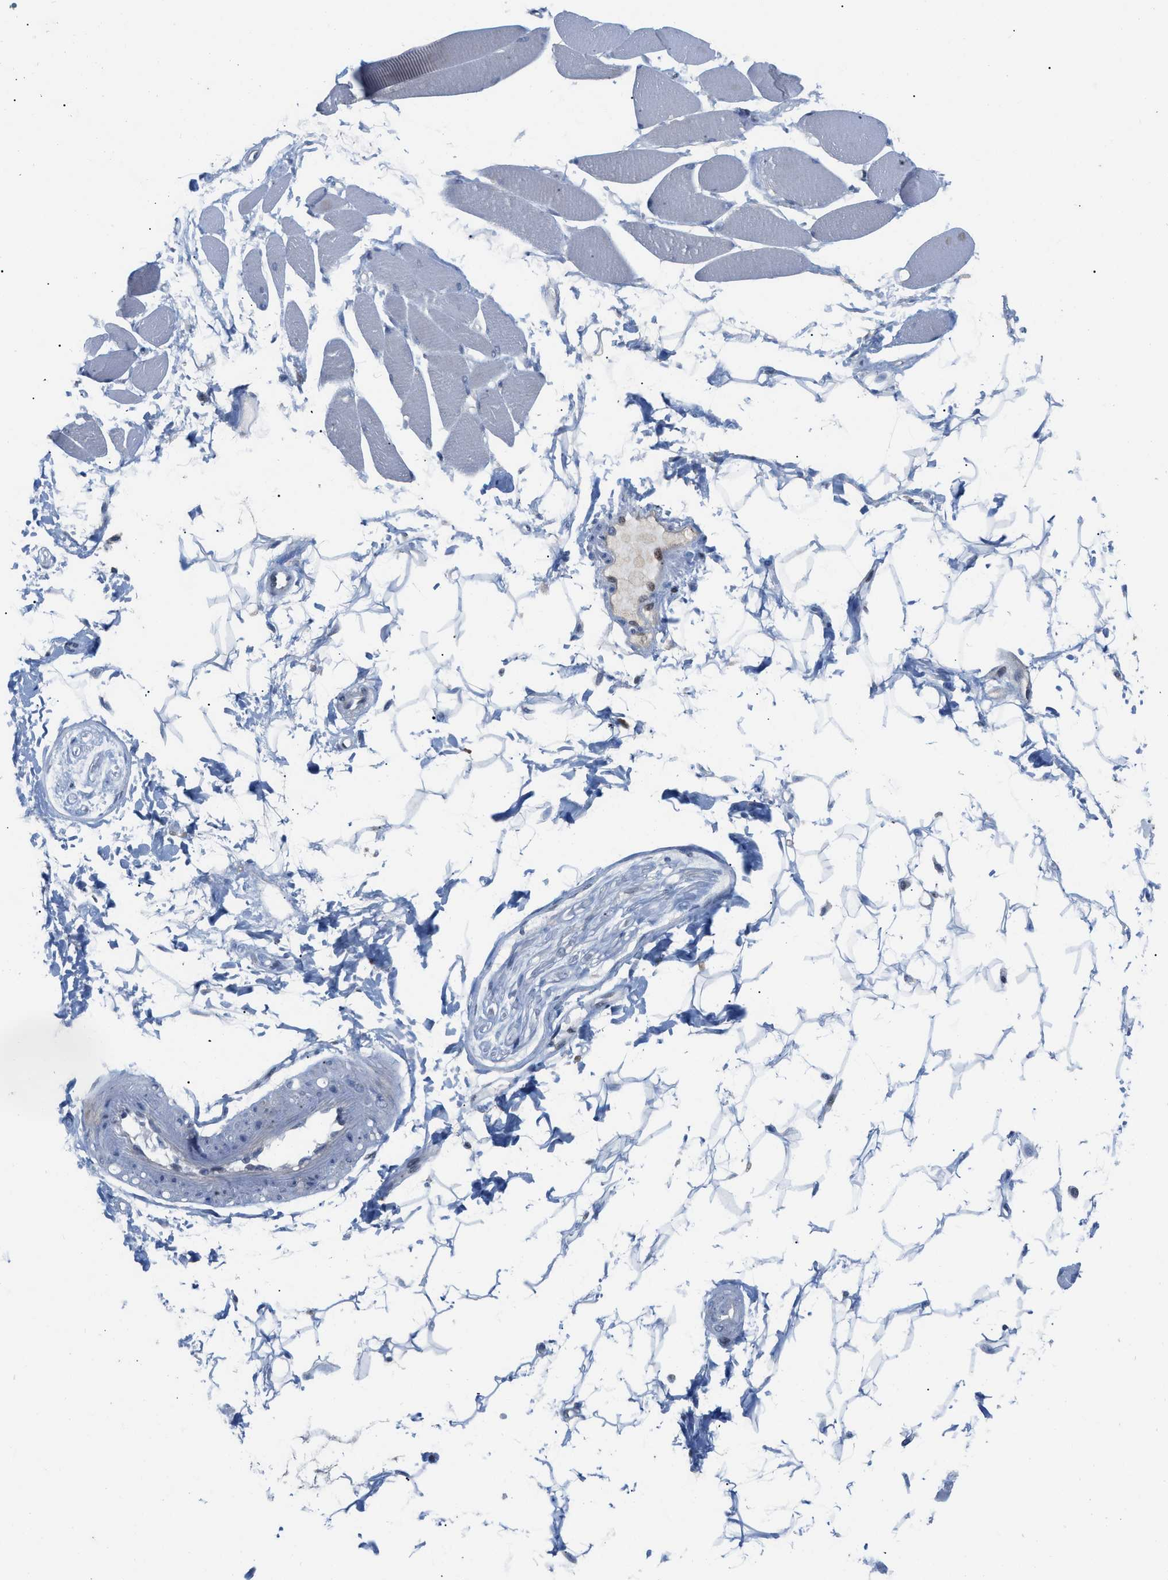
{"staining": {"intensity": "negative", "quantity": "none", "location": "none"}, "tissue": "skeletal muscle", "cell_type": "Myocytes", "image_type": "normal", "snomed": [{"axis": "morphology", "description": "Normal tissue, NOS"}, {"axis": "topography", "description": "Skeletal muscle"}, {"axis": "topography", "description": "Oral tissue"}, {"axis": "topography", "description": "Peripheral nerve tissue"}], "caption": "High magnification brightfield microscopy of unremarkable skeletal muscle stained with DAB (brown) and counterstained with hematoxylin (blue): myocytes show no significant expression. (DAB (3,3'-diaminobenzidine) immunohistochemistry visualized using brightfield microscopy, high magnification).", "gene": "HPX", "patient": {"sex": "female", "age": 84}}